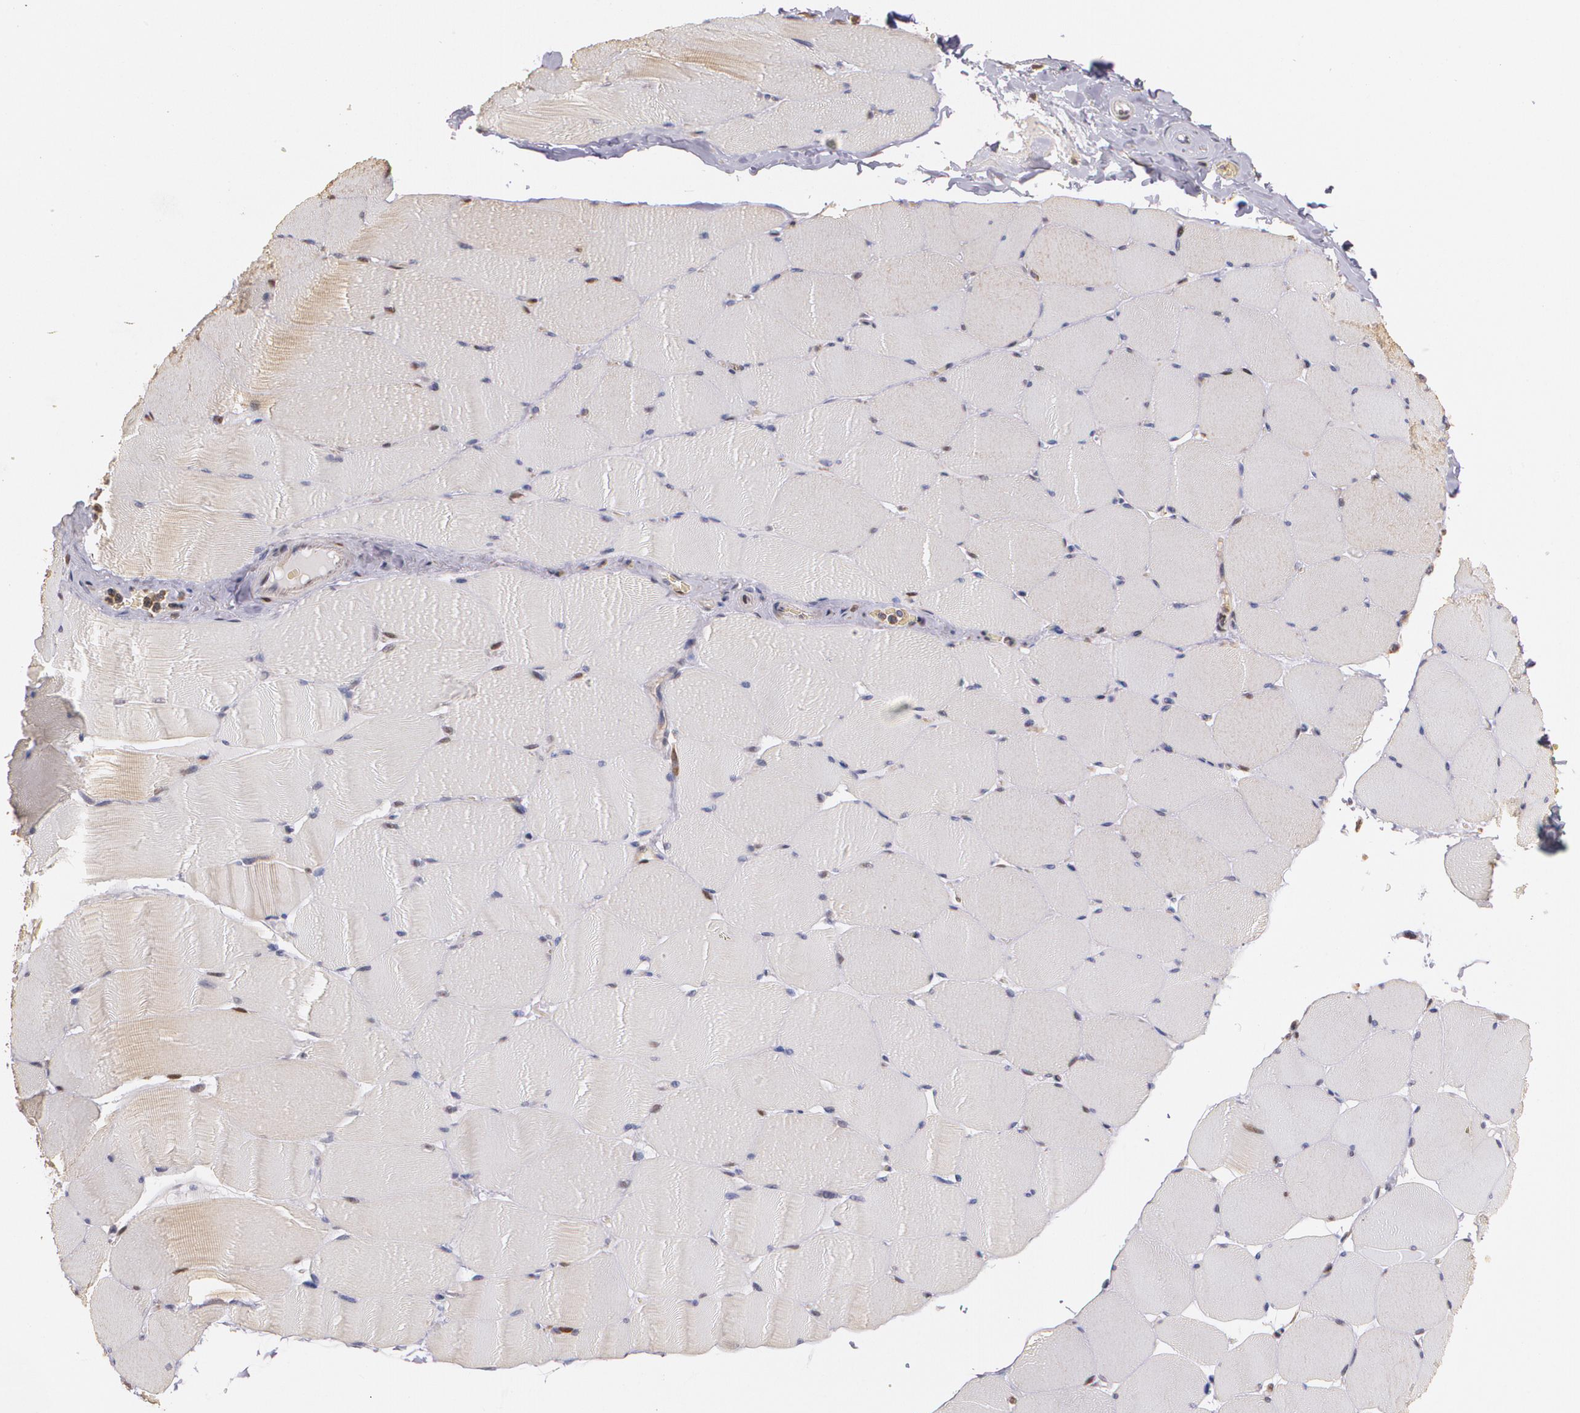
{"staining": {"intensity": "negative", "quantity": "none", "location": "none"}, "tissue": "skeletal muscle", "cell_type": "Myocytes", "image_type": "normal", "snomed": [{"axis": "morphology", "description": "Normal tissue, NOS"}, {"axis": "topography", "description": "Skeletal muscle"}], "caption": "DAB immunohistochemical staining of unremarkable human skeletal muscle displays no significant positivity in myocytes.", "gene": "ATF3", "patient": {"sex": "male", "age": 62}}